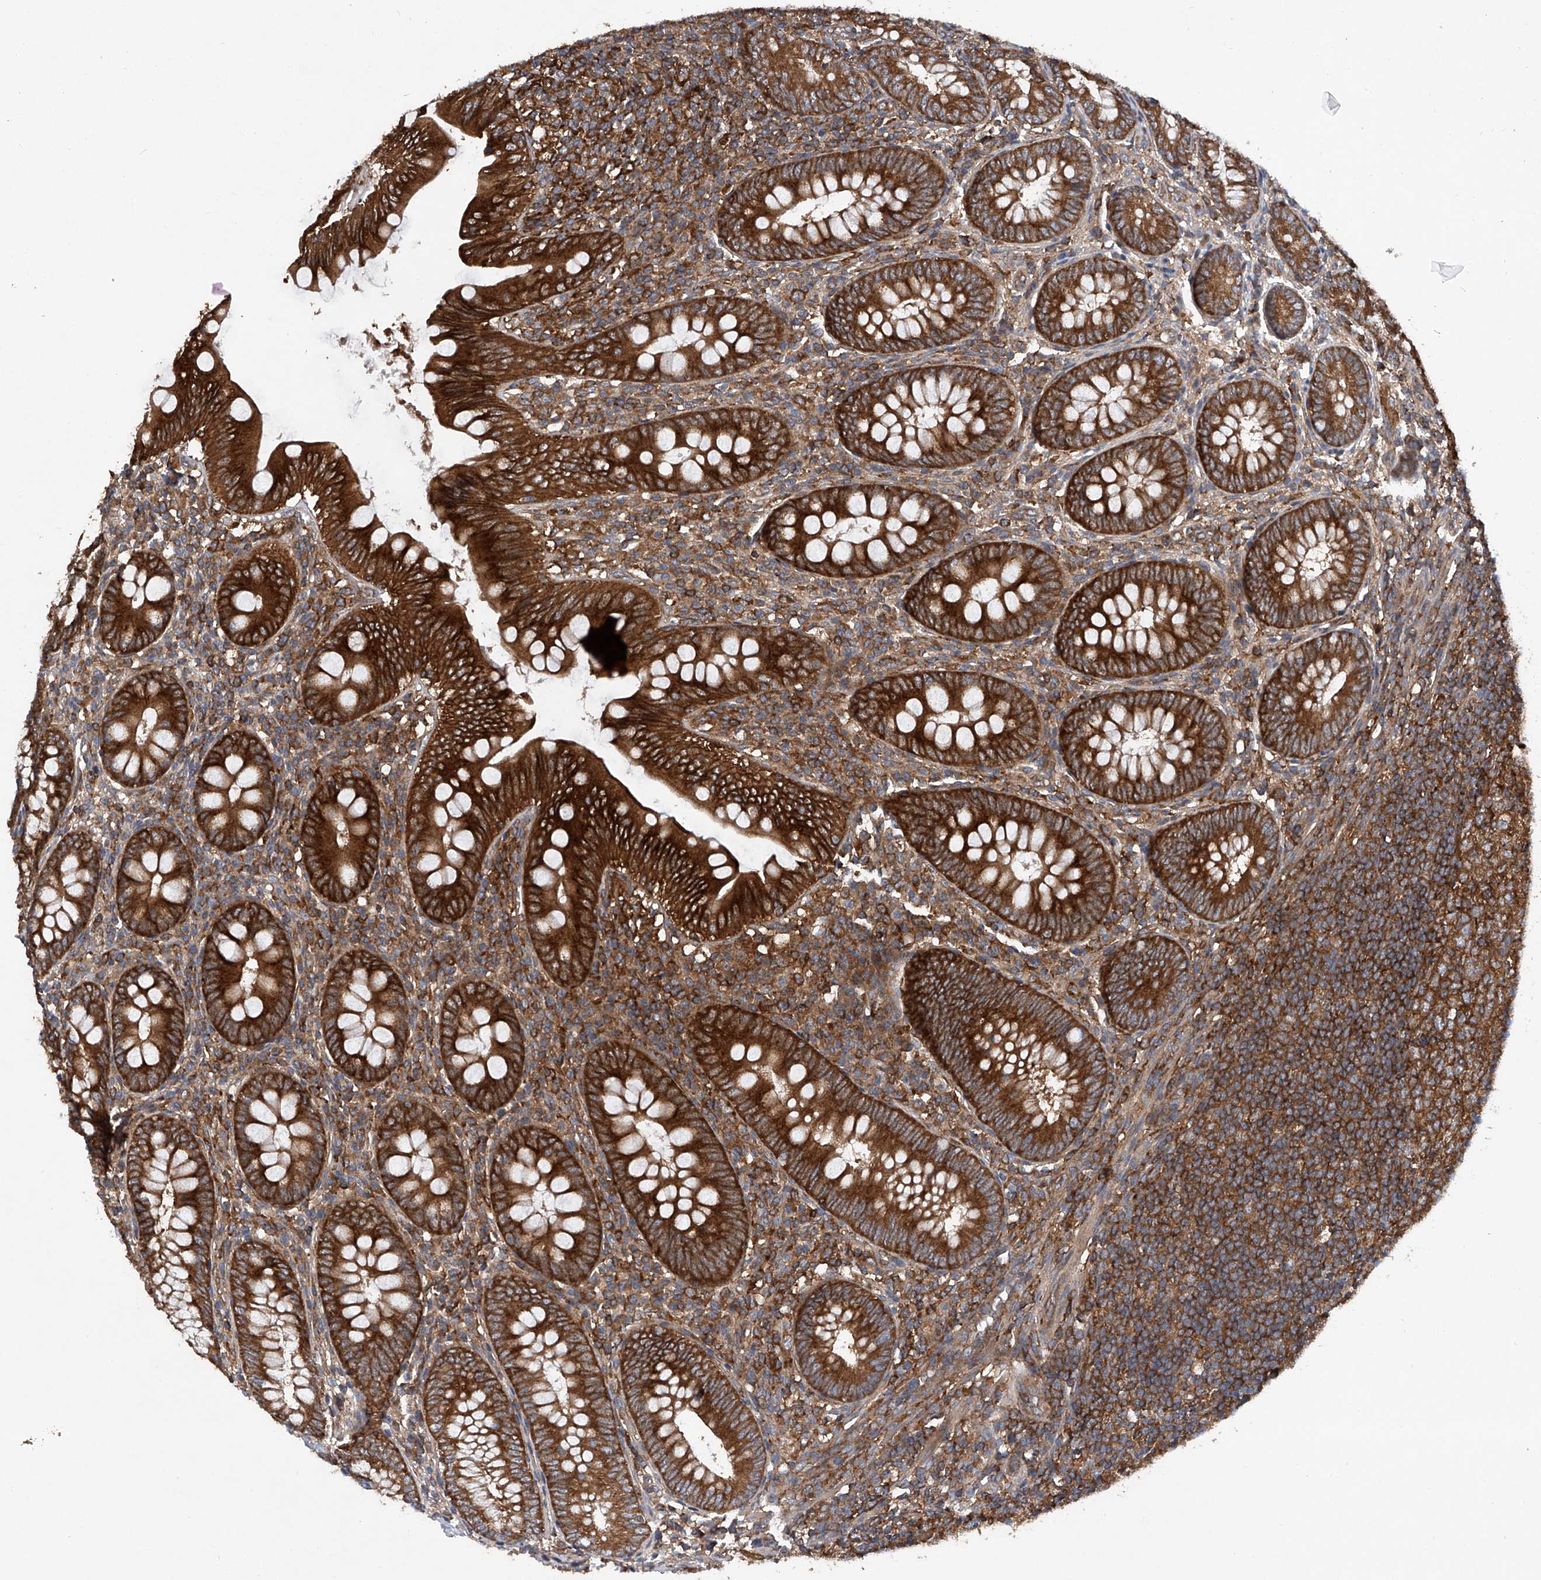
{"staining": {"intensity": "strong", "quantity": ">75%", "location": "cytoplasmic/membranous"}, "tissue": "appendix", "cell_type": "Glandular cells", "image_type": "normal", "snomed": [{"axis": "morphology", "description": "Normal tissue, NOS"}, {"axis": "topography", "description": "Appendix"}], "caption": "DAB (3,3'-diaminobenzidine) immunohistochemical staining of benign appendix reveals strong cytoplasmic/membranous protein staining in approximately >75% of glandular cells. The staining was performed using DAB (3,3'-diaminobenzidine) to visualize the protein expression in brown, while the nuclei were stained in blue with hematoxylin (Magnification: 20x).", "gene": "SMAP1", "patient": {"sex": "male", "age": 14}}